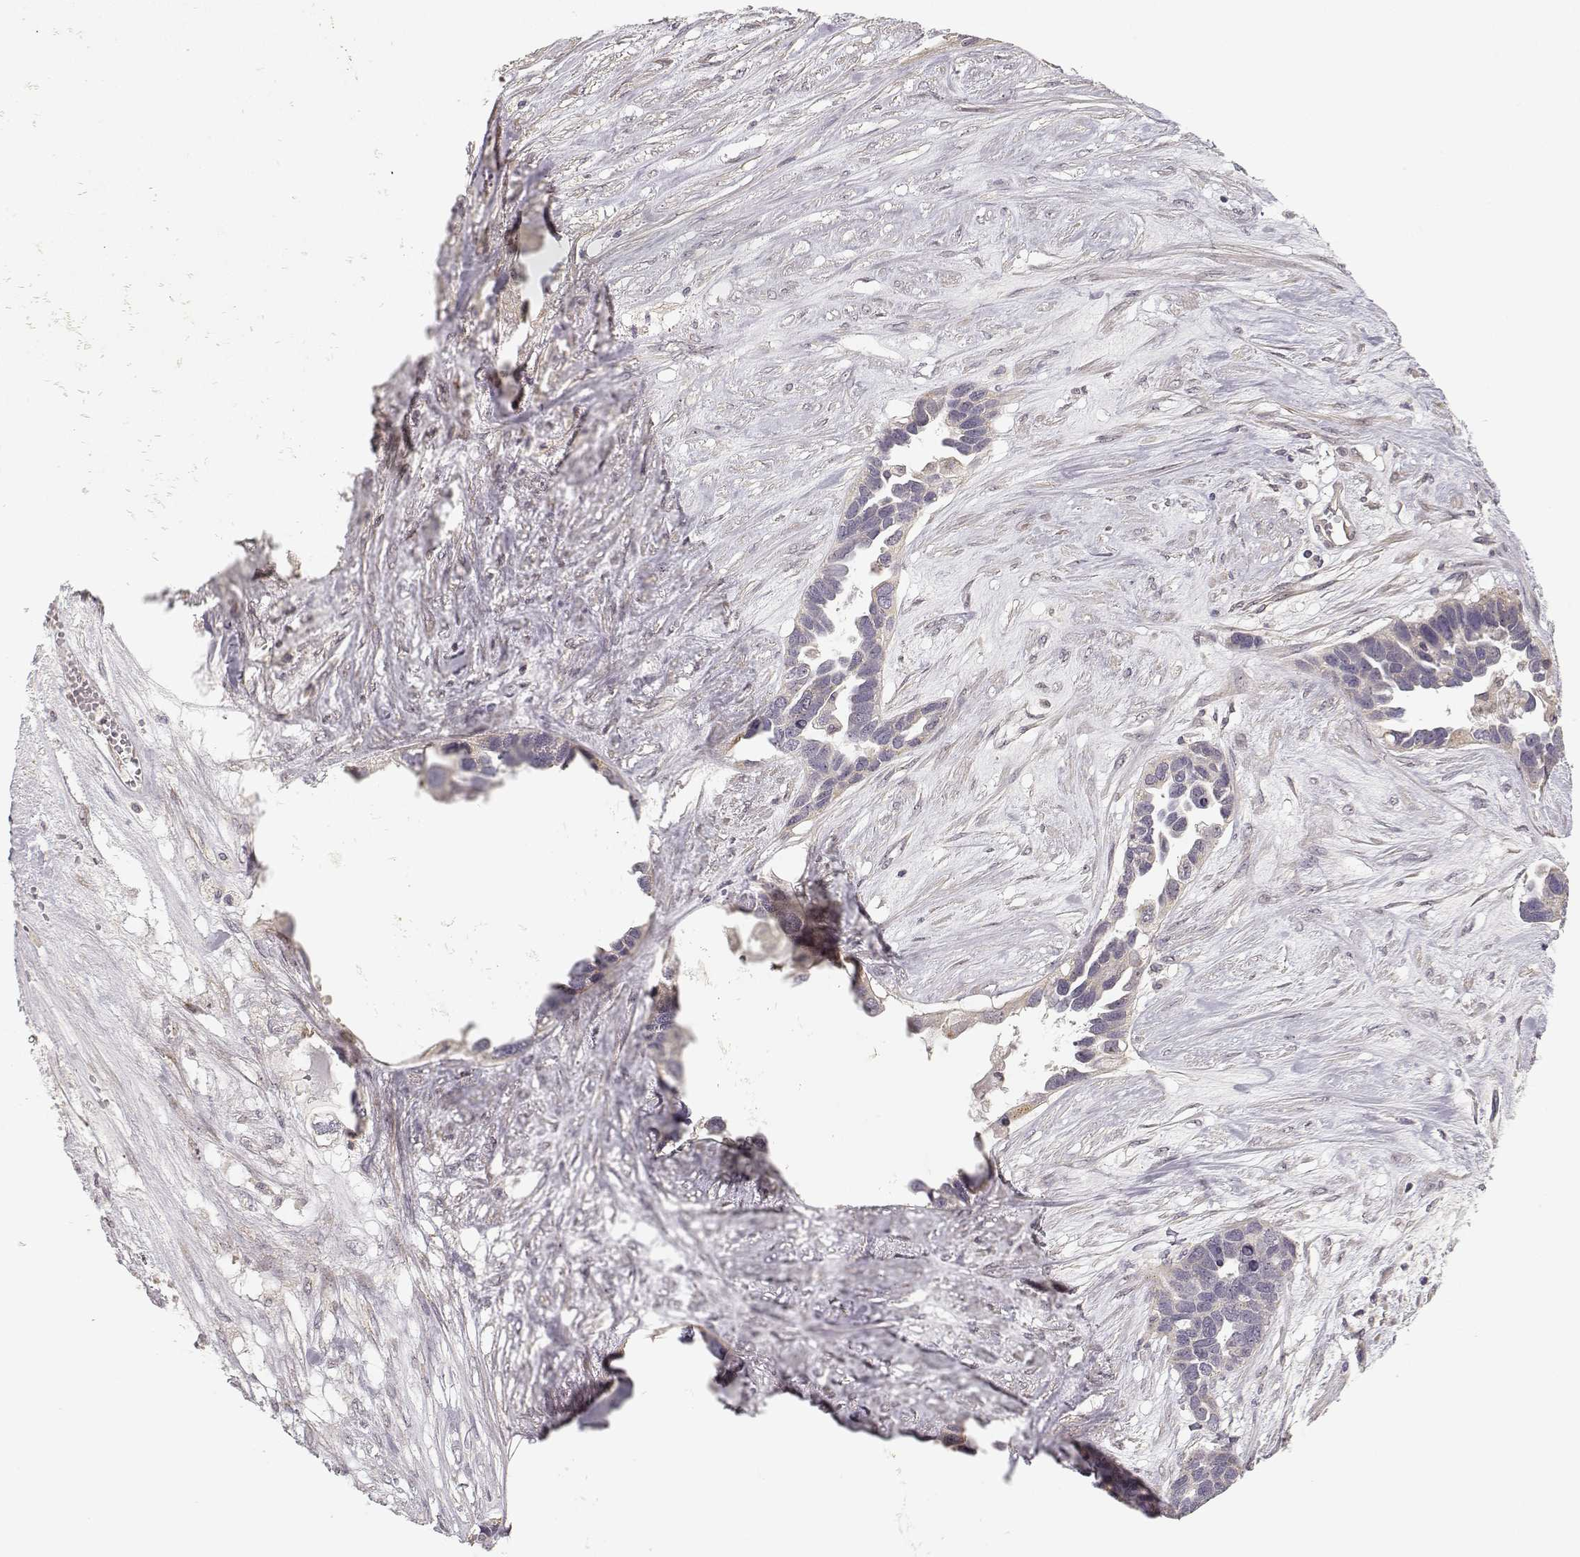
{"staining": {"intensity": "negative", "quantity": "none", "location": "none"}, "tissue": "ovarian cancer", "cell_type": "Tumor cells", "image_type": "cancer", "snomed": [{"axis": "morphology", "description": "Cystadenocarcinoma, serous, NOS"}, {"axis": "topography", "description": "Ovary"}], "caption": "Ovarian cancer was stained to show a protein in brown. There is no significant staining in tumor cells. The staining was performed using DAB (3,3'-diaminobenzidine) to visualize the protein expression in brown, while the nuclei were stained in blue with hematoxylin (Magnification: 20x).", "gene": "MED12L", "patient": {"sex": "female", "age": 54}}